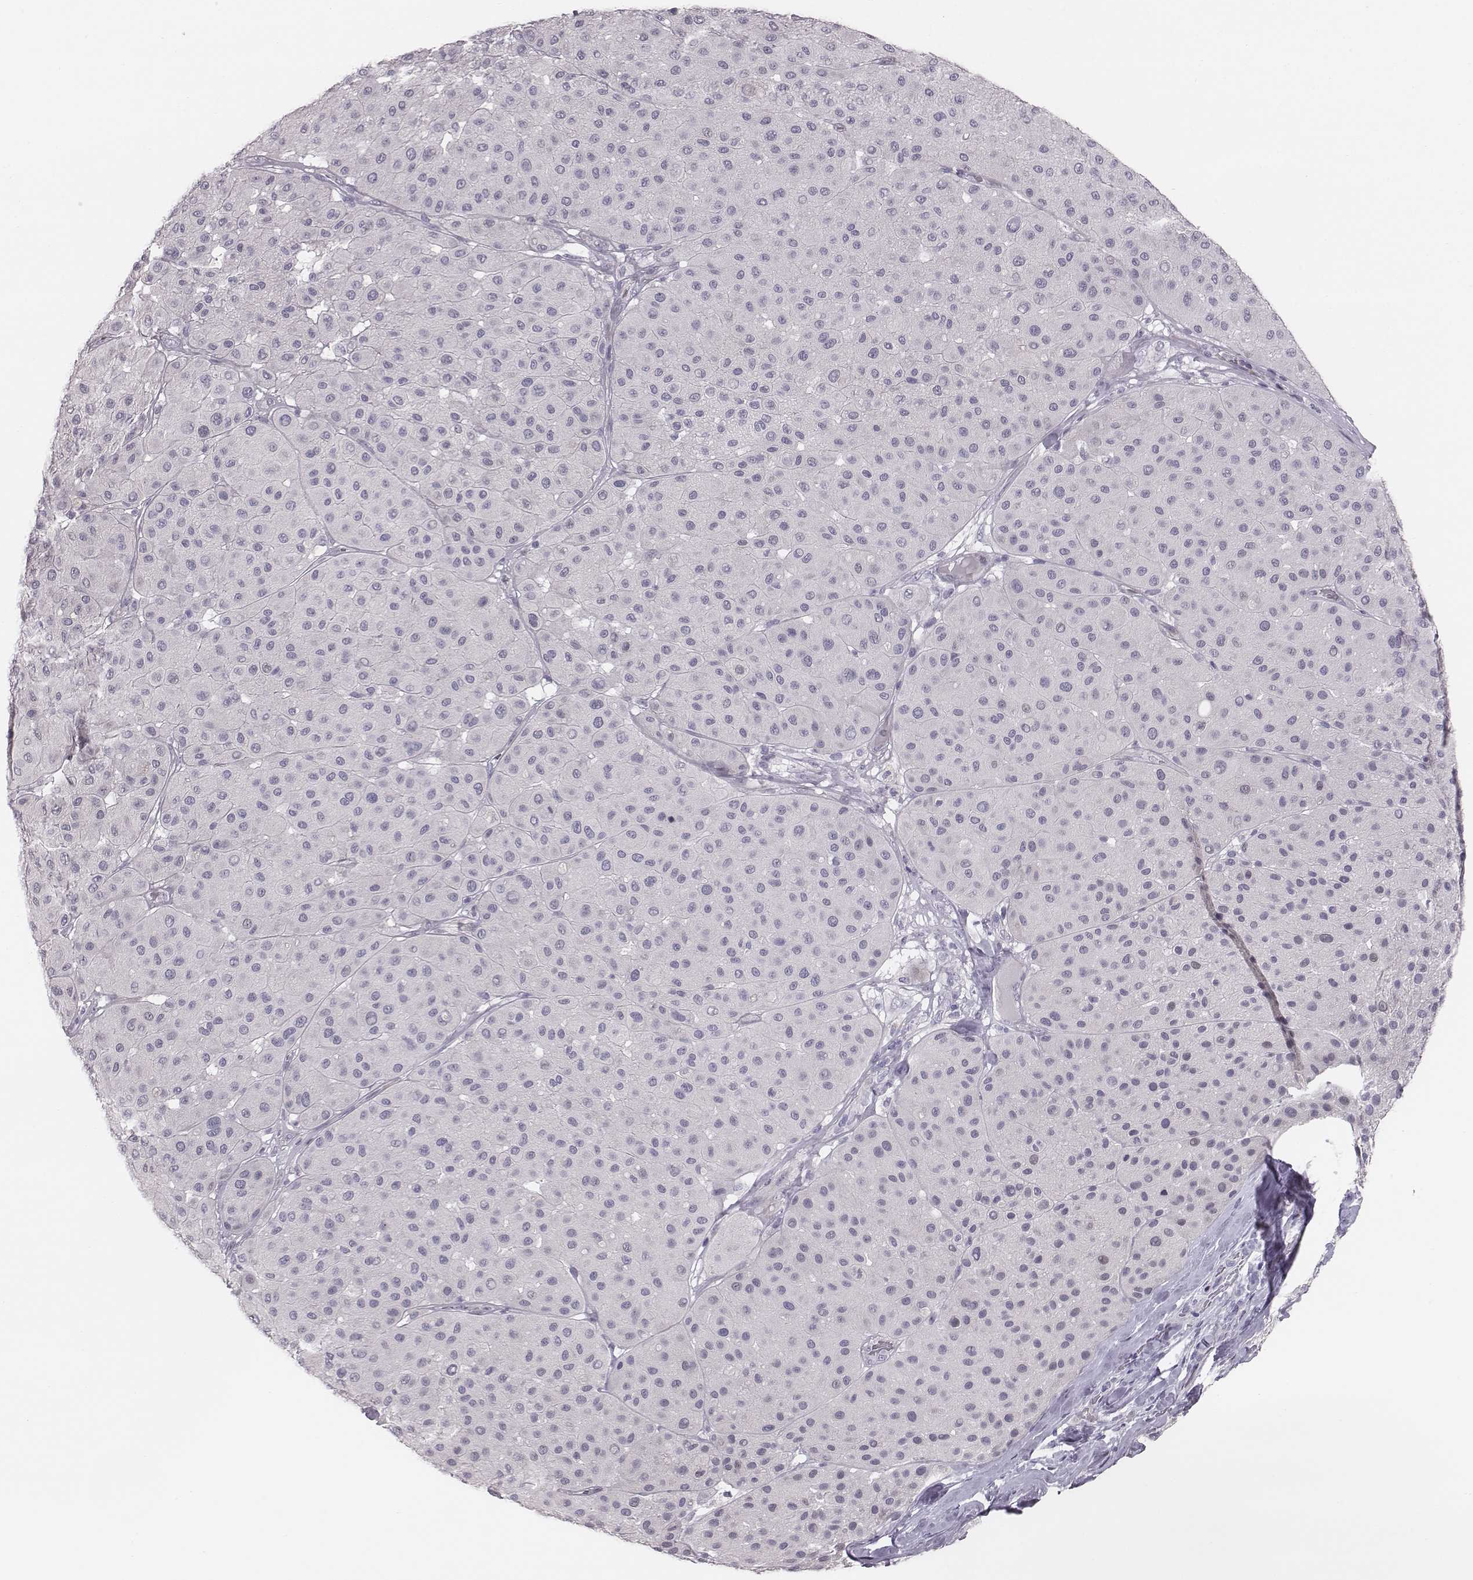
{"staining": {"intensity": "negative", "quantity": "none", "location": "none"}, "tissue": "melanoma", "cell_type": "Tumor cells", "image_type": "cancer", "snomed": [{"axis": "morphology", "description": "Malignant melanoma, Metastatic site"}, {"axis": "topography", "description": "Smooth muscle"}], "caption": "A histopathology image of melanoma stained for a protein displays no brown staining in tumor cells. (DAB (3,3'-diaminobenzidine) immunohistochemistry visualized using brightfield microscopy, high magnification).", "gene": "CACNG4", "patient": {"sex": "male", "age": 41}}